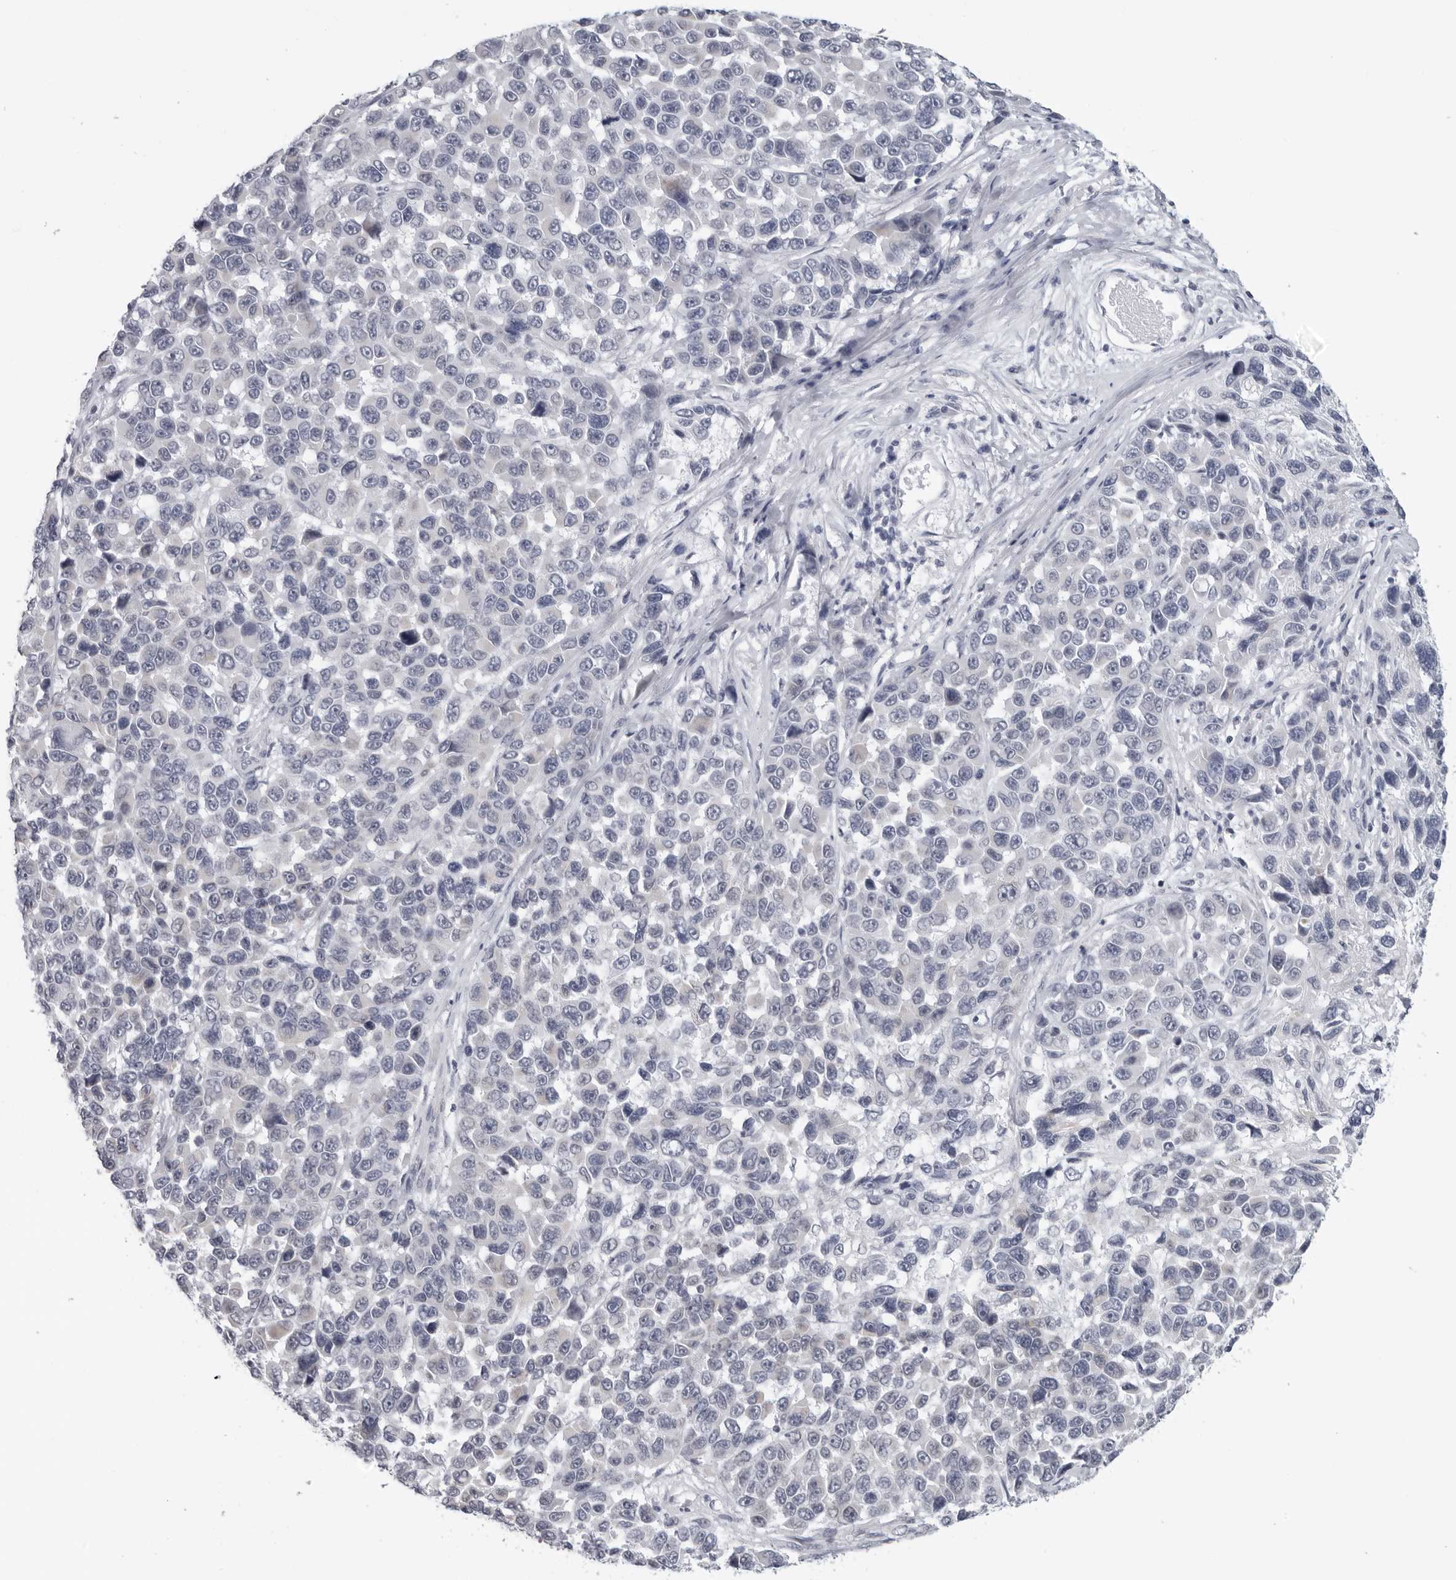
{"staining": {"intensity": "negative", "quantity": "none", "location": "none"}, "tissue": "melanoma", "cell_type": "Tumor cells", "image_type": "cancer", "snomed": [{"axis": "morphology", "description": "Malignant melanoma, NOS"}, {"axis": "topography", "description": "Skin"}], "caption": "The histopathology image reveals no significant staining in tumor cells of malignant melanoma. (DAB immunohistochemistry, high magnification).", "gene": "OPLAH", "patient": {"sex": "male", "age": 53}}